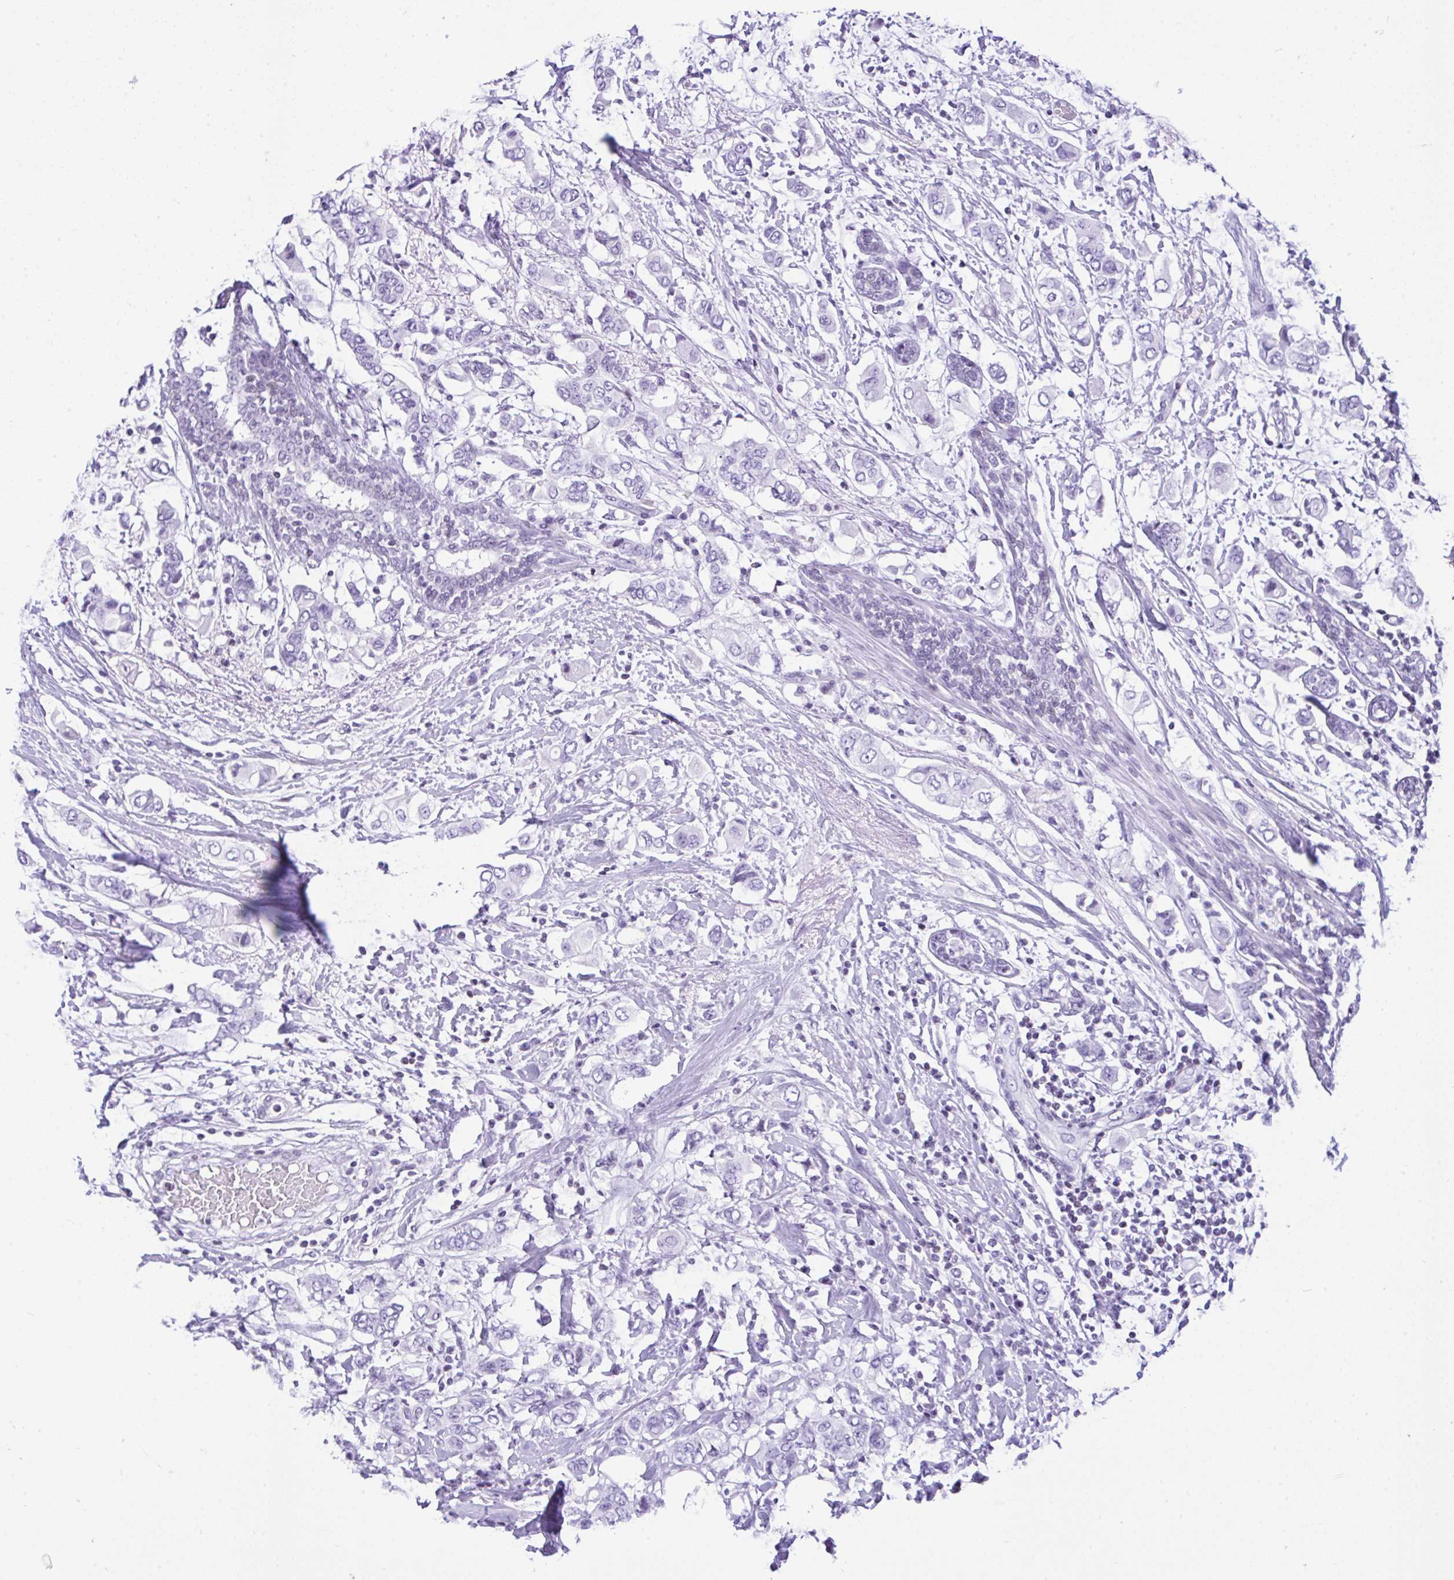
{"staining": {"intensity": "negative", "quantity": "none", "location": "none"}, "tissue": "breast cancer", "cell_type": "Tumor cells", "image_type": "cancer", "snomed": [{"axis": "morphology", "description": "Lobular carcinoma"}, {"axis": "topography", "description": "Breast"}], "caption": "Micrograph shows no significant protein positivity in tumor cells of breast cancer (lobular carcinoma).", "gene": "KRT27", "patient": {"sex": "female", "age": 51}}